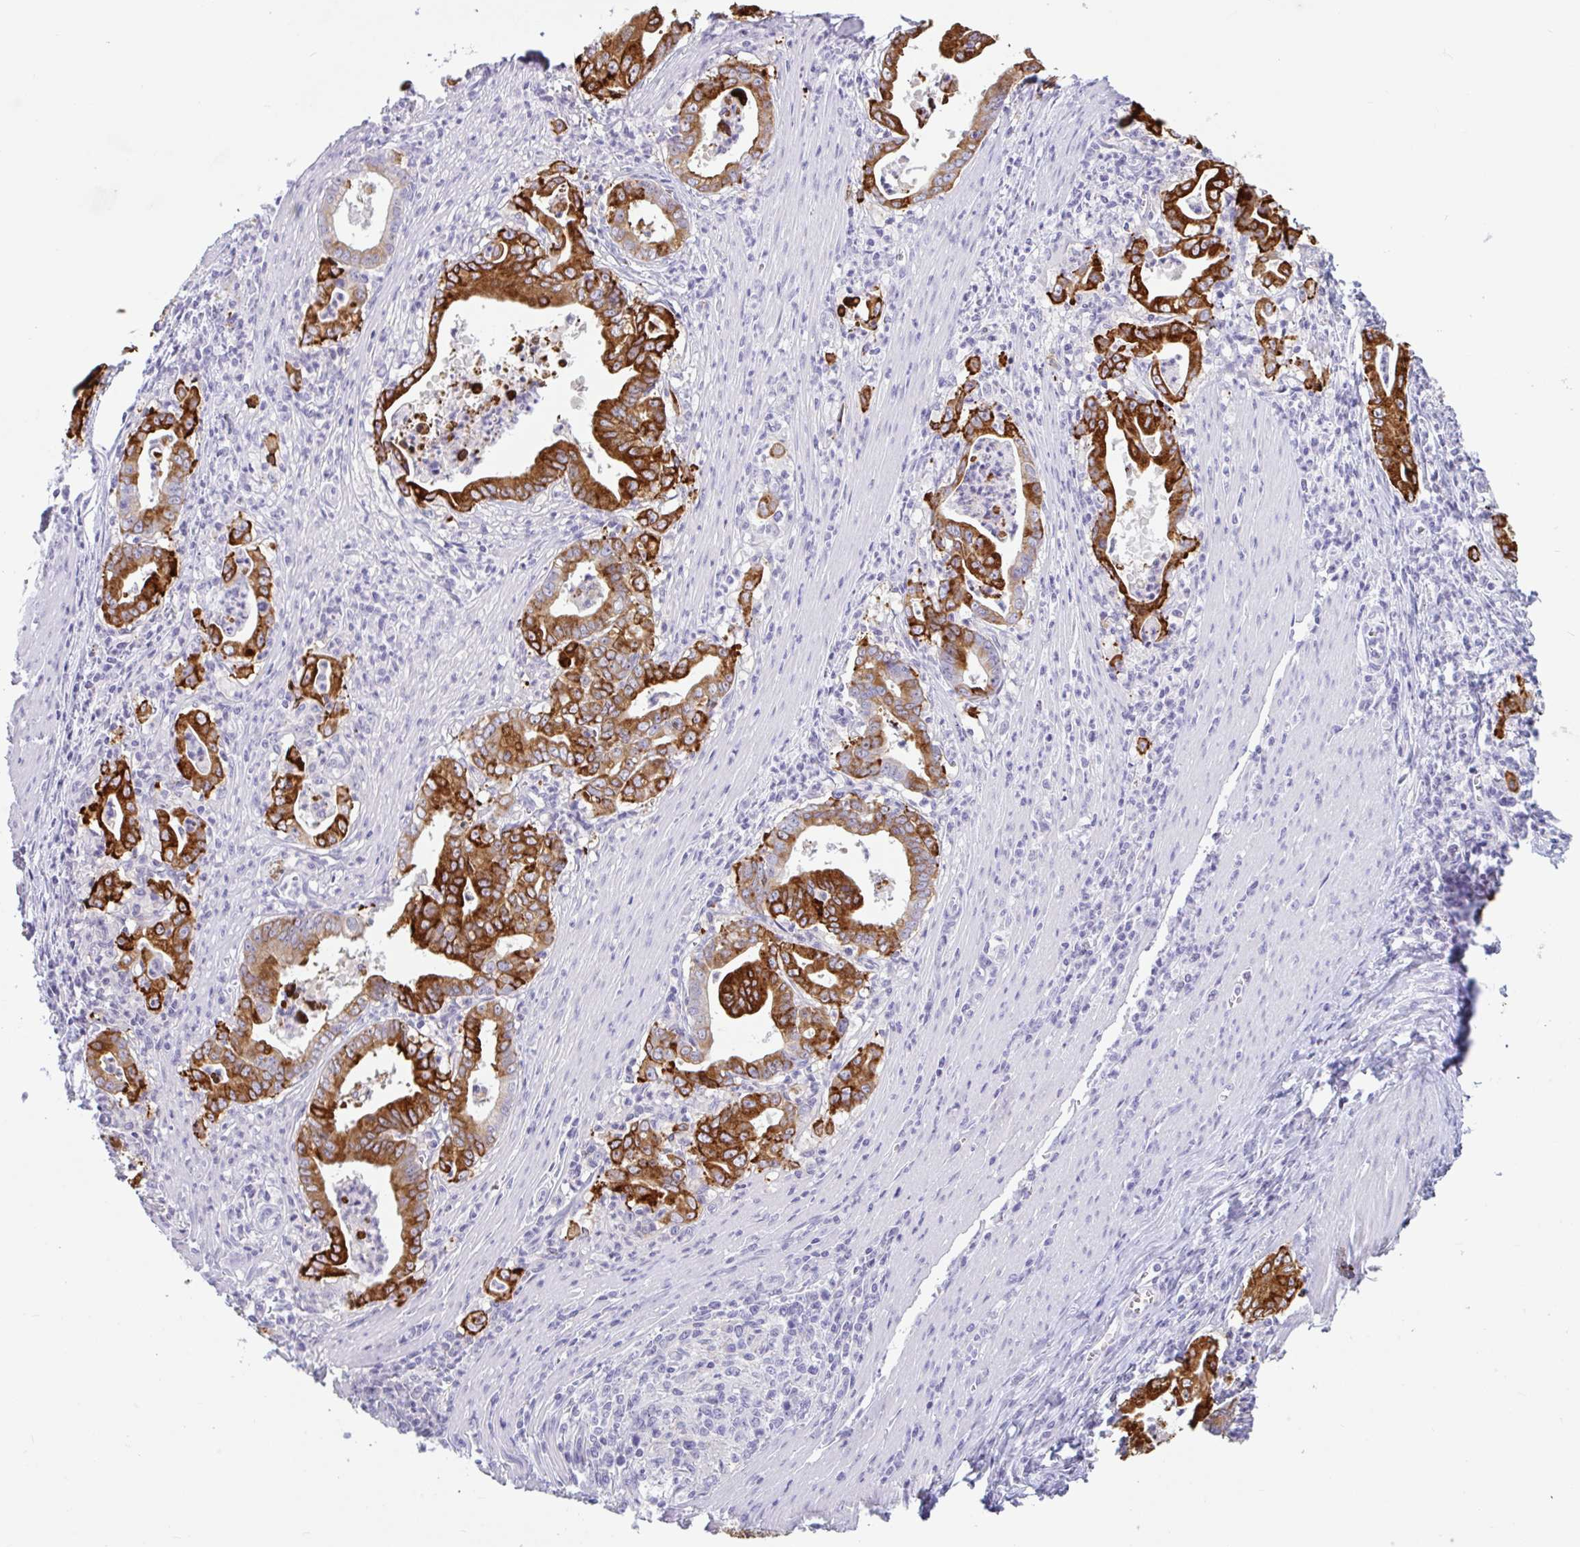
{"staining": {"intensity": "strong", "quantity": ">75%", "location": "cytoplasmic/membranous"}, "tissue": "stomach cancer", "cell_type": "Tumor cells", "image_type": "cancer", "snomed": [{"axis": "morphology", "description": "Adenocarcinoma, NOS"}, {"axis": "topography", "description": "Stomach, upper"}], "caption": "The photomicrograph reveals staining of stomach adenocarcinoma, revealing strong cytoplasmic/membranous protein staining (brown color) within tumor cells.", "gene": "CTSE", "patient": {"sex": "female", "age": 79}}